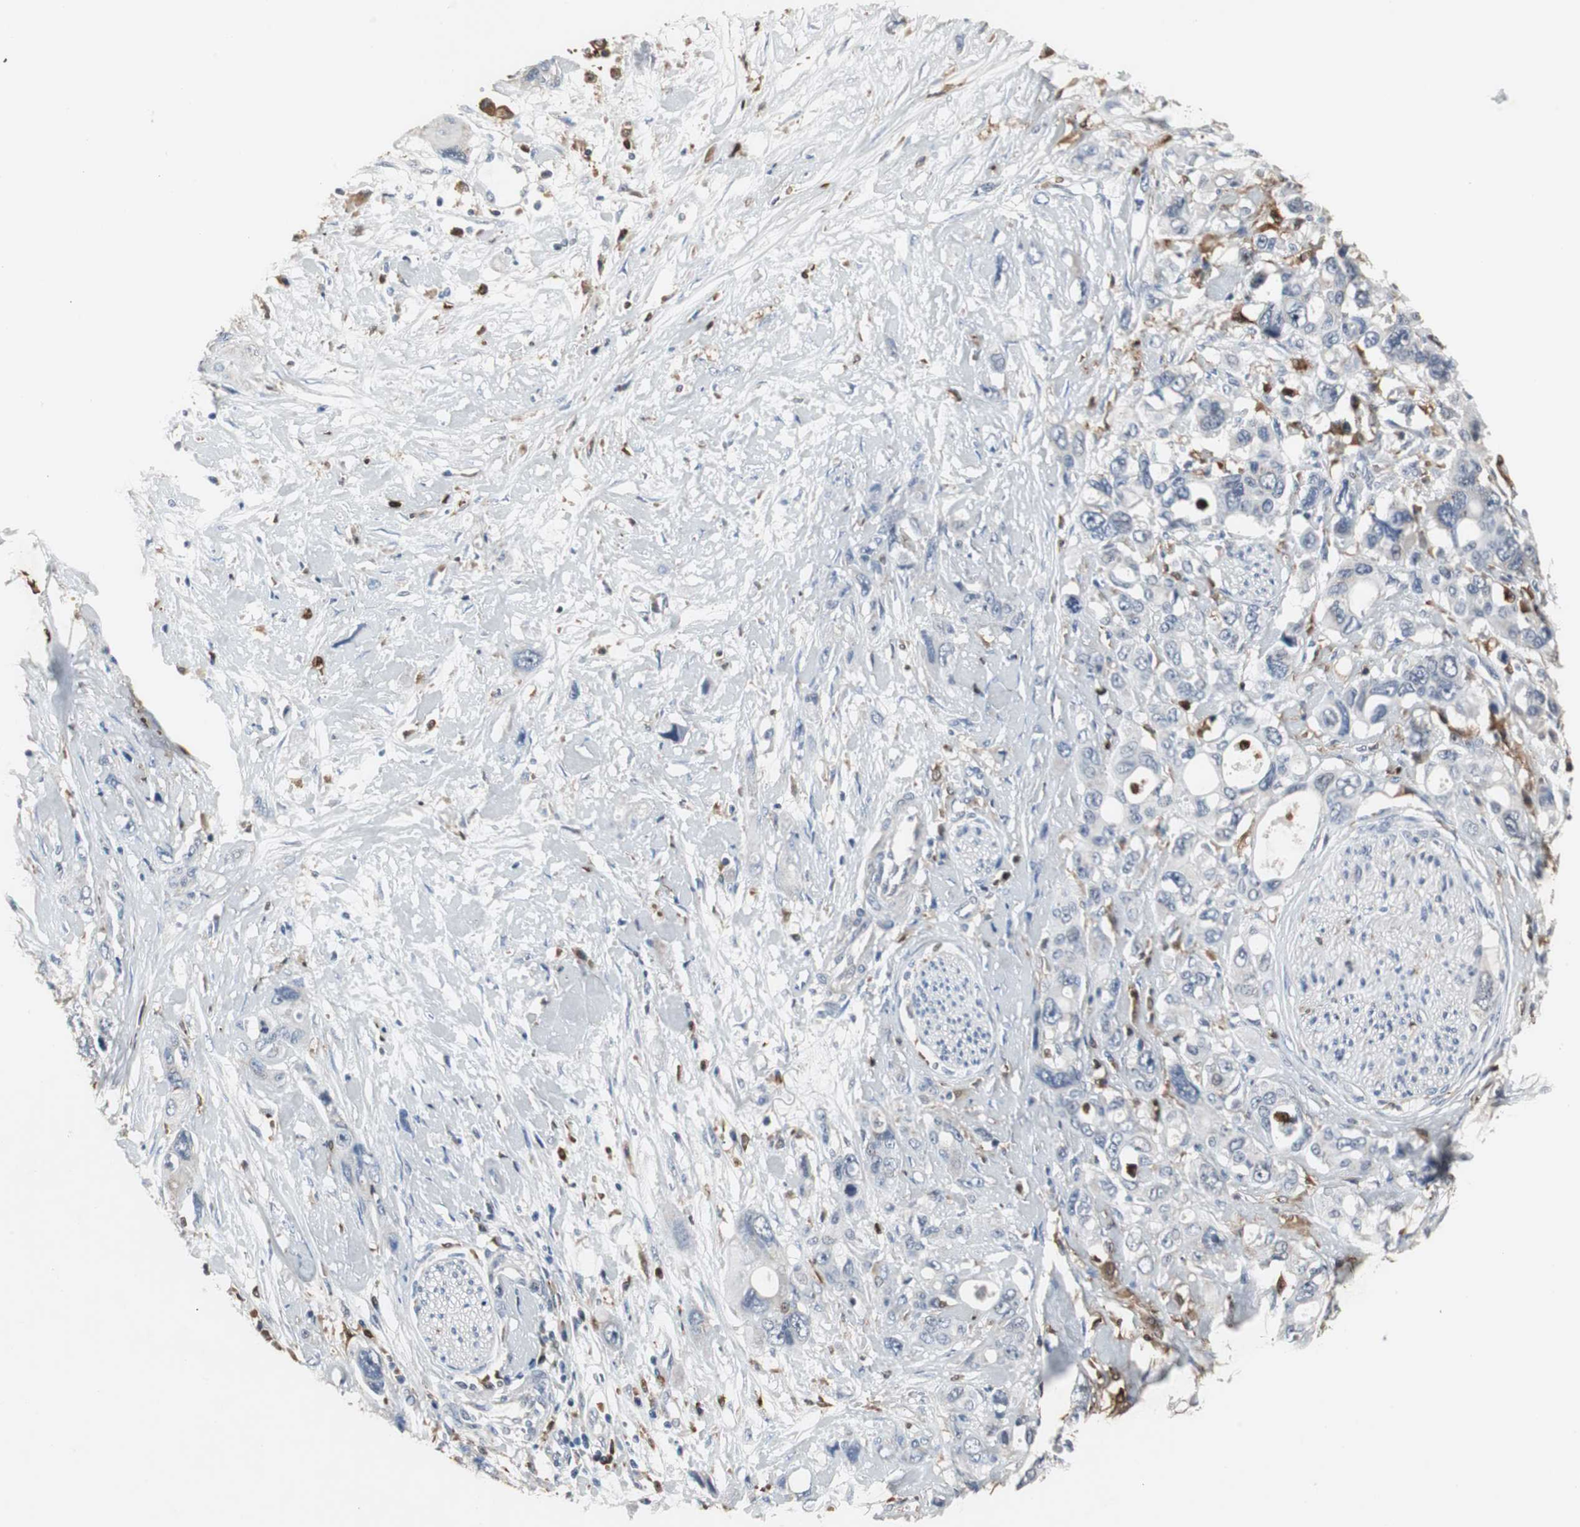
{"staining": {"intensity": "negative", "quantity": "none", "location": "none"}, "tissue": "pancreatic cancer", "cell_type": "Tumor cells", "image_type": "cancer", "snomed": [{"axis": "morphology", "description": "Adenocarcinoma, NOS"}, {"axis": "topography", "description": "Pancreas"}], "caption": "IHC photomicrograph of neoplastic tissue: human pancreatic adenocarcinoma stained with DAB (3,3'-diaminobenzidine) demonstrates no significant protein expression in tumor cells.", "gene": "NCF2", "patient": {"sex": "male", "age": 46}}